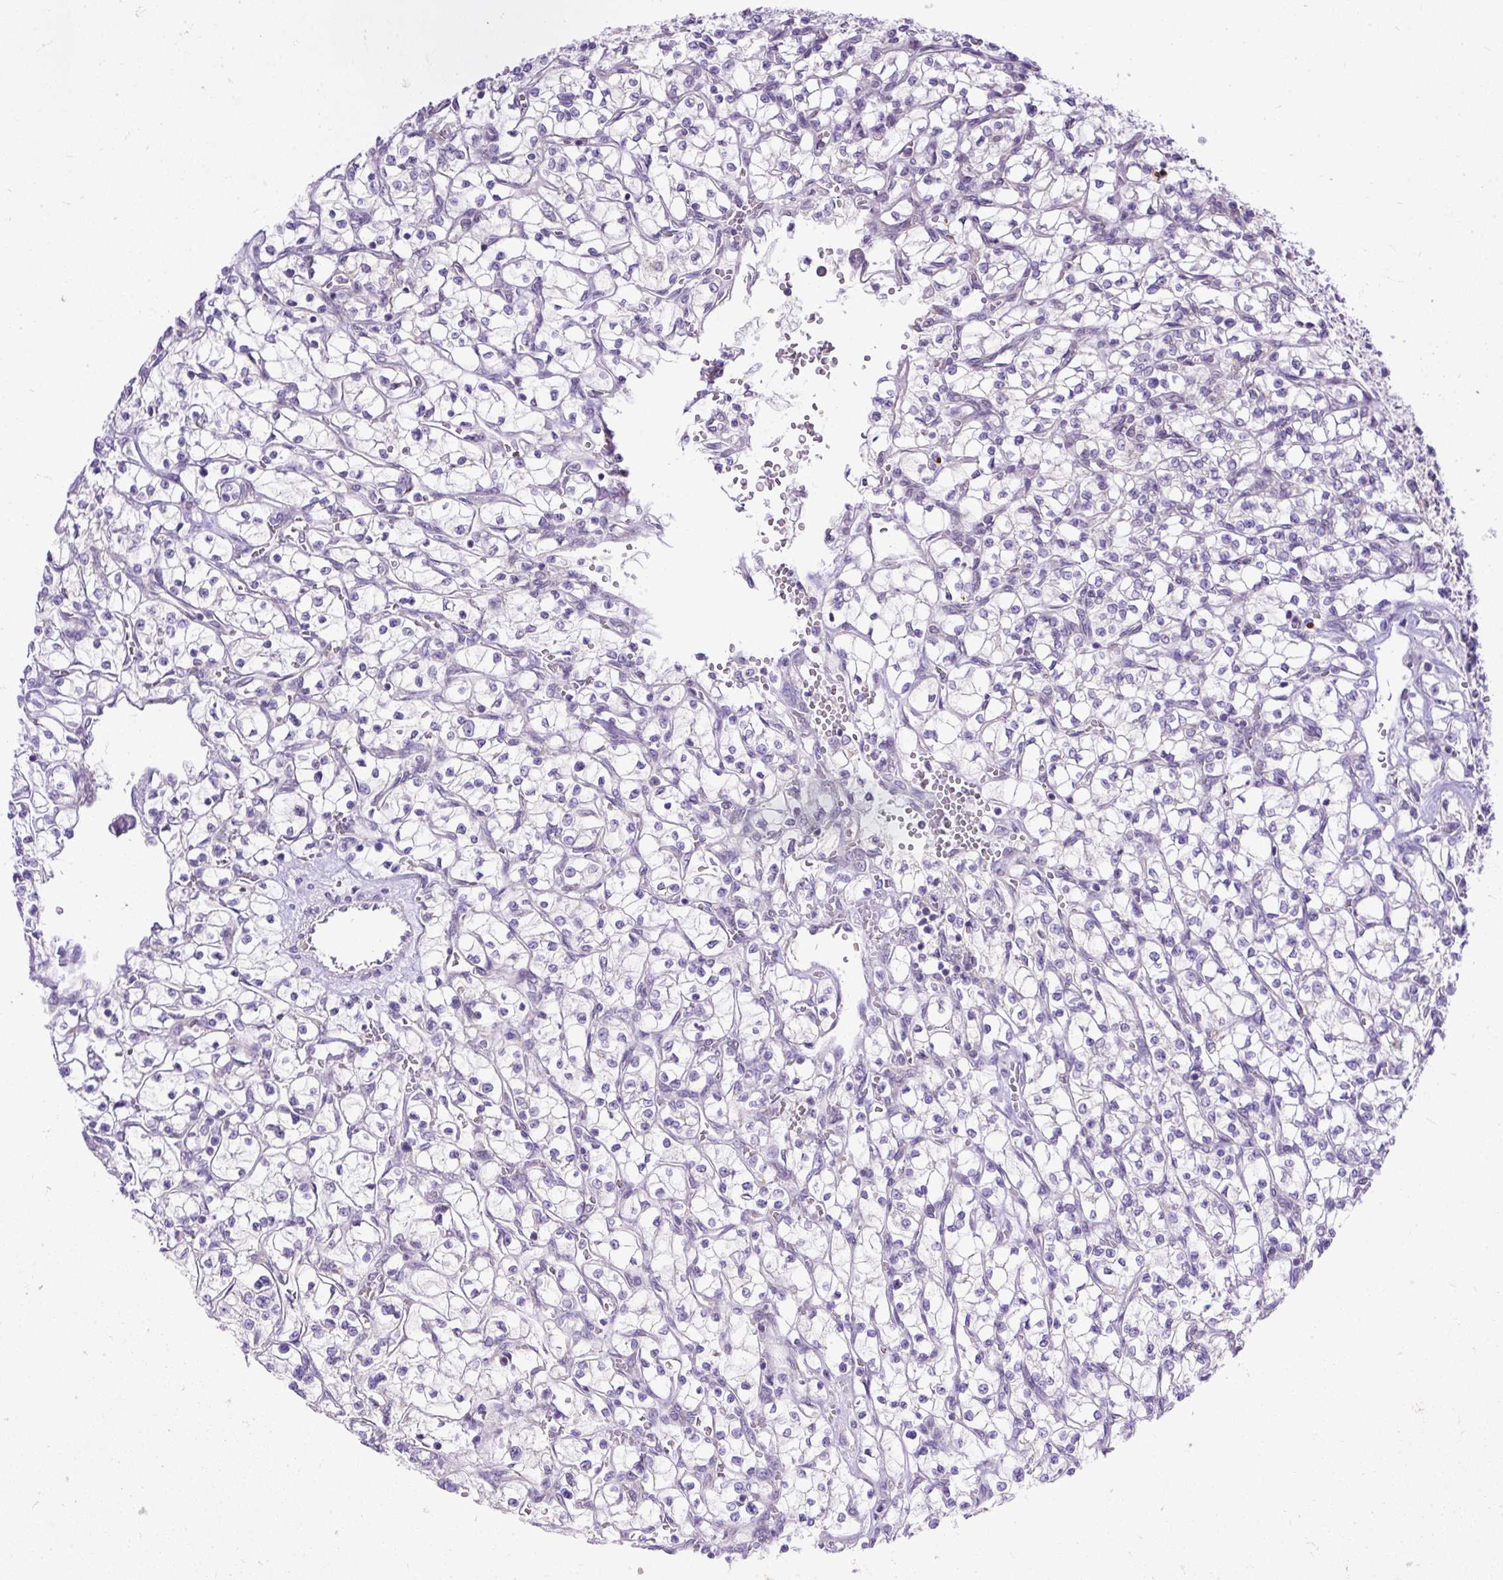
{"staining": {"intensity": "negative", "quantity": "none", "location": "none"}, "tissue": "renal cancer", "cell_type": "Tumor cells", "image_type": "cancer", "snomed": [{"axis": "morphology", "description": "Adenocarcinoma, NOS"}, {"axis": "topography", "description": "Kidney"}], "caption": "IHC histopathology image of neoplastic tissue: renal cancer (adenocarcinoma) stained with DAB reveals no significant protein staining in tumor cells.", "gene": "AMFR", "patient": {"sex": "female", "age": 64}}